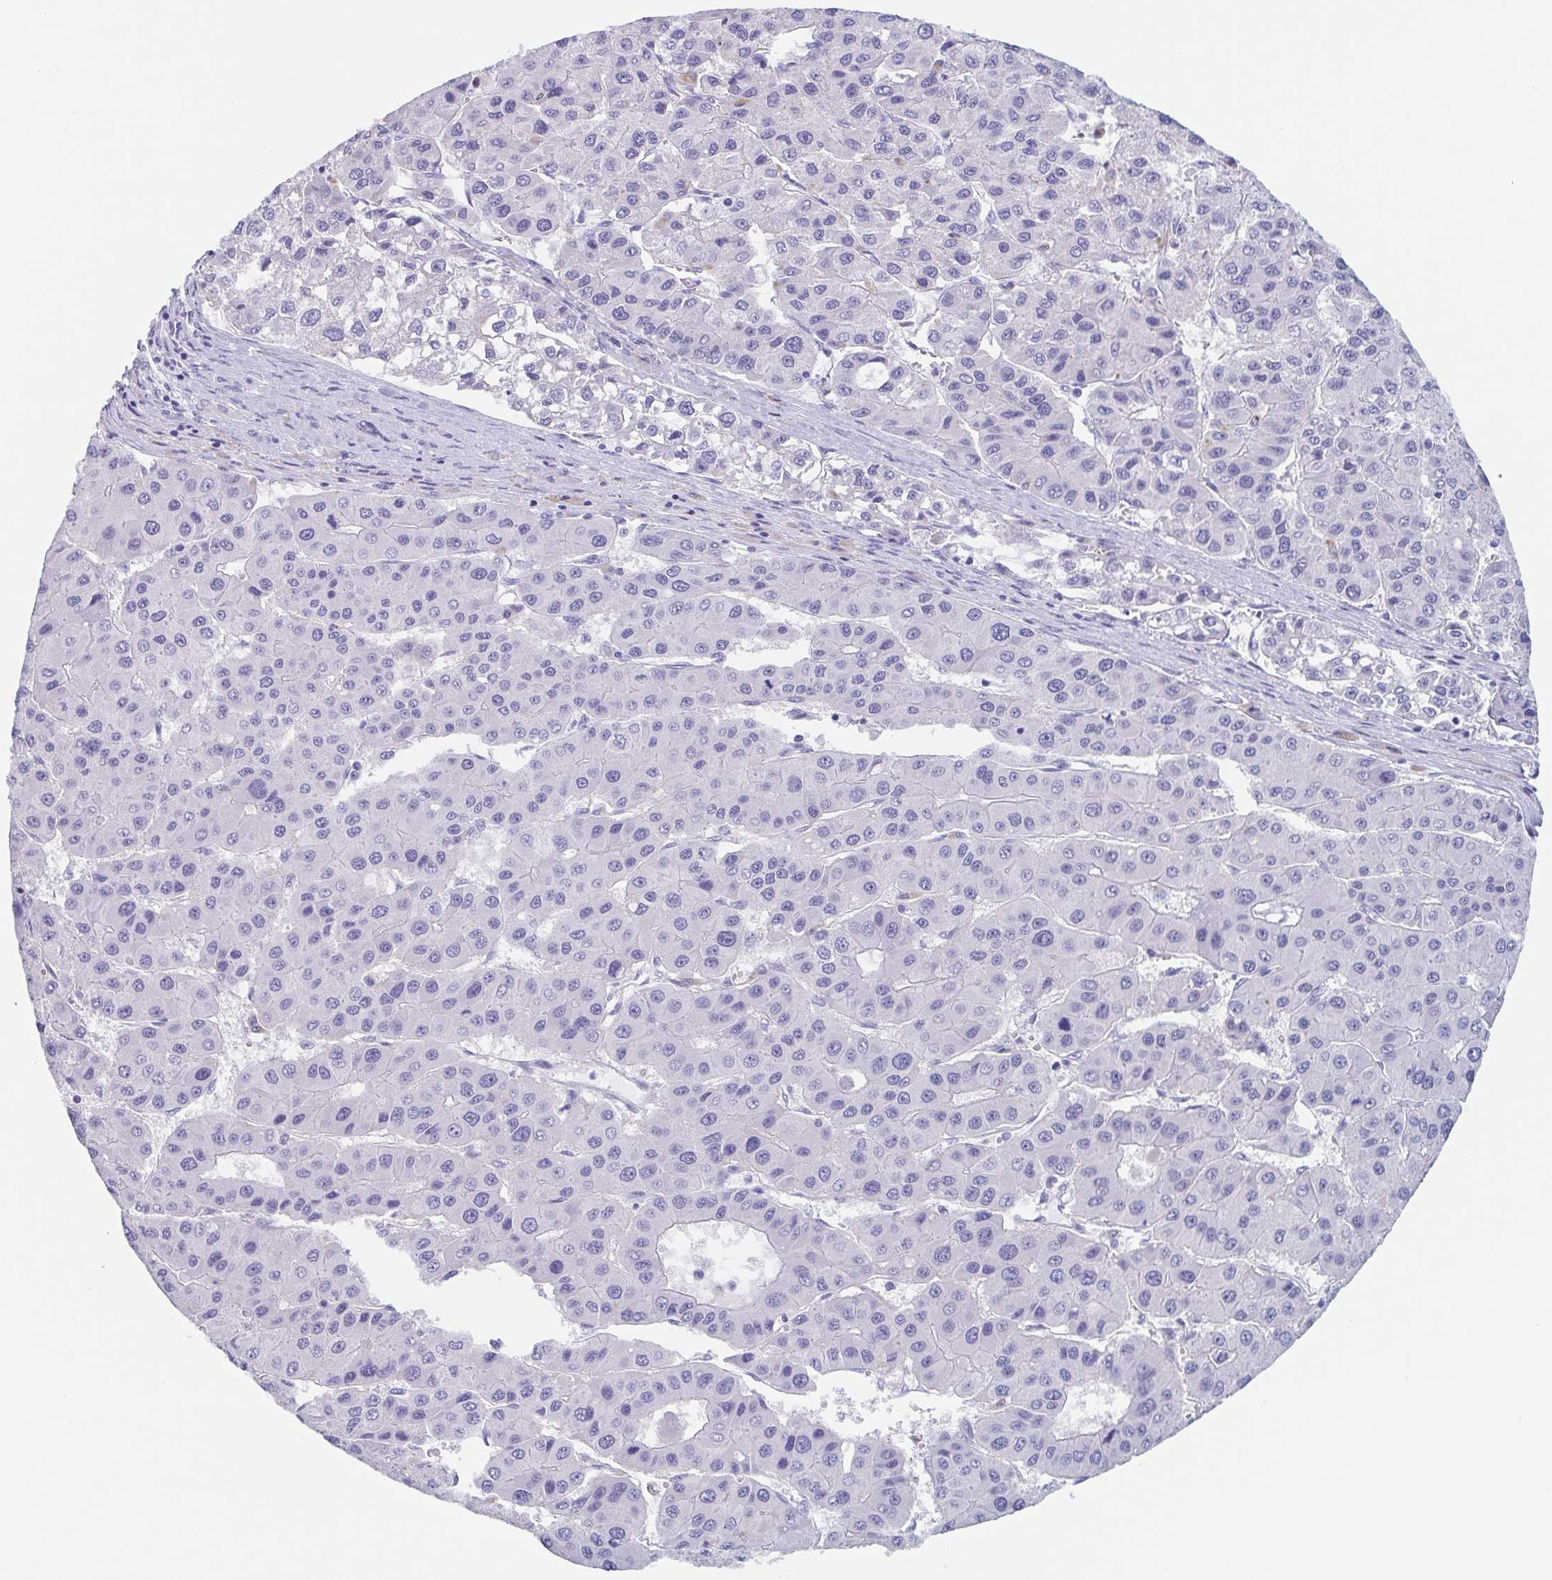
{"staining": {"intensity": "negative", "quantity": "none", "location": "none"}, "tissue": "liver cancer", "cell_type": "Tumor cells", "image_type": "cancer", "snomed": [{"axis": "morphology", "description": "Carcinoma, Hepatocellular, NOS"}, {"axis": "topography", "description": "Liver"}], "caption": "The image demonstrates no significant positivity in tumor cells of hepatocellular carcinoma (liver).", "gene": "TAGLN3", "patient": {"sex": "male", "age": 73}}